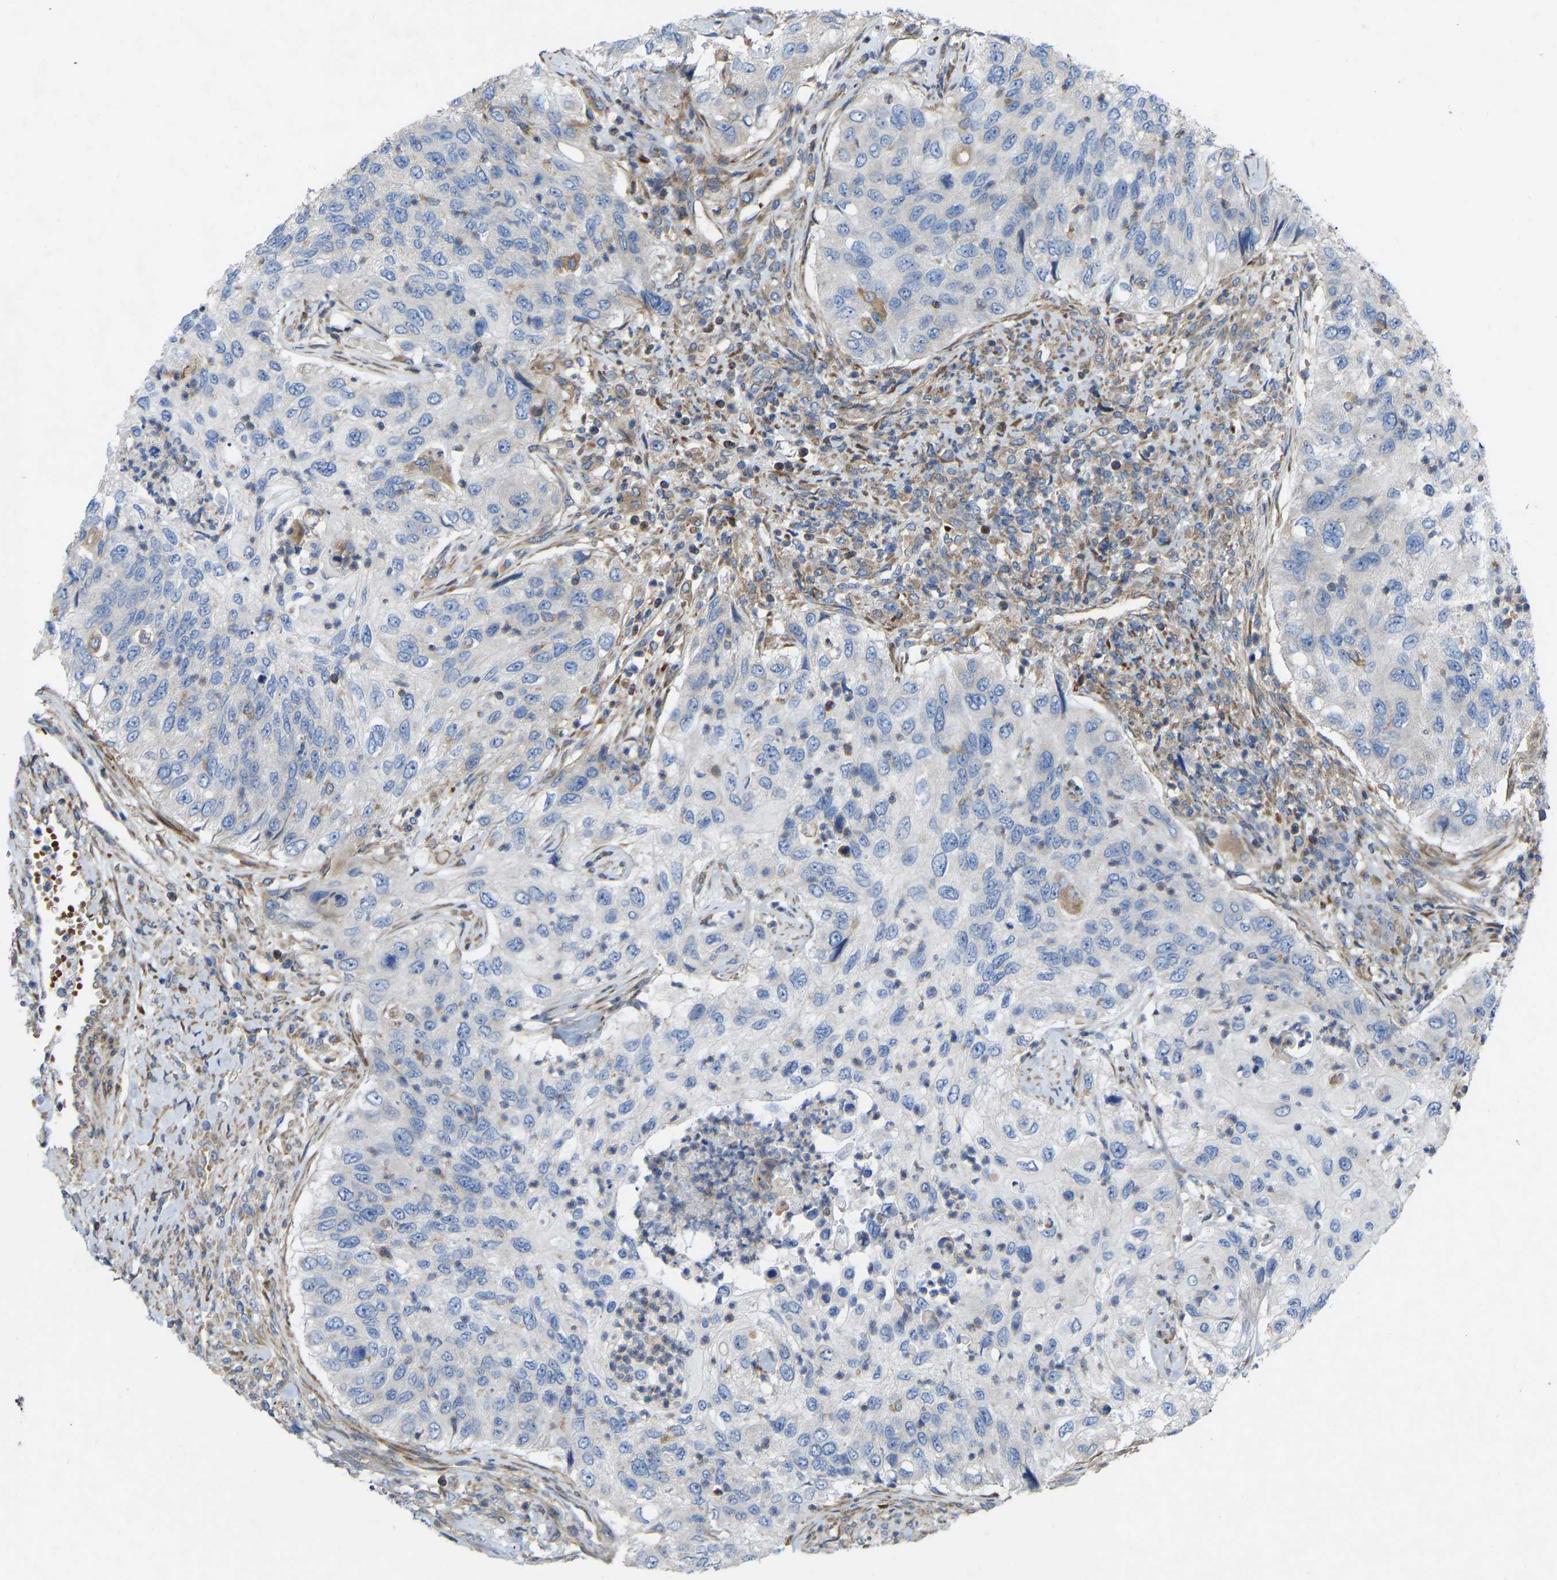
{"staining": {"intensity": "negative", "quantity": "none", "location": "none"}, "tissue": "urothelial cancer", "cell_type": "Tumor cells", "image_type": "cancer", "snomed": [{"axis": "morphology", "description": "Urothelial carcinoma, High grade"}, {"axis": "topography", "description": "Urinary bladder"}], "caption": "Immunohistochemical staining of human high-grade urothelial carcinoma demonstrates no significant staining in tumor cells.", "gene": "TOR1B", "patient": {"sex": "female", "age": 60}}